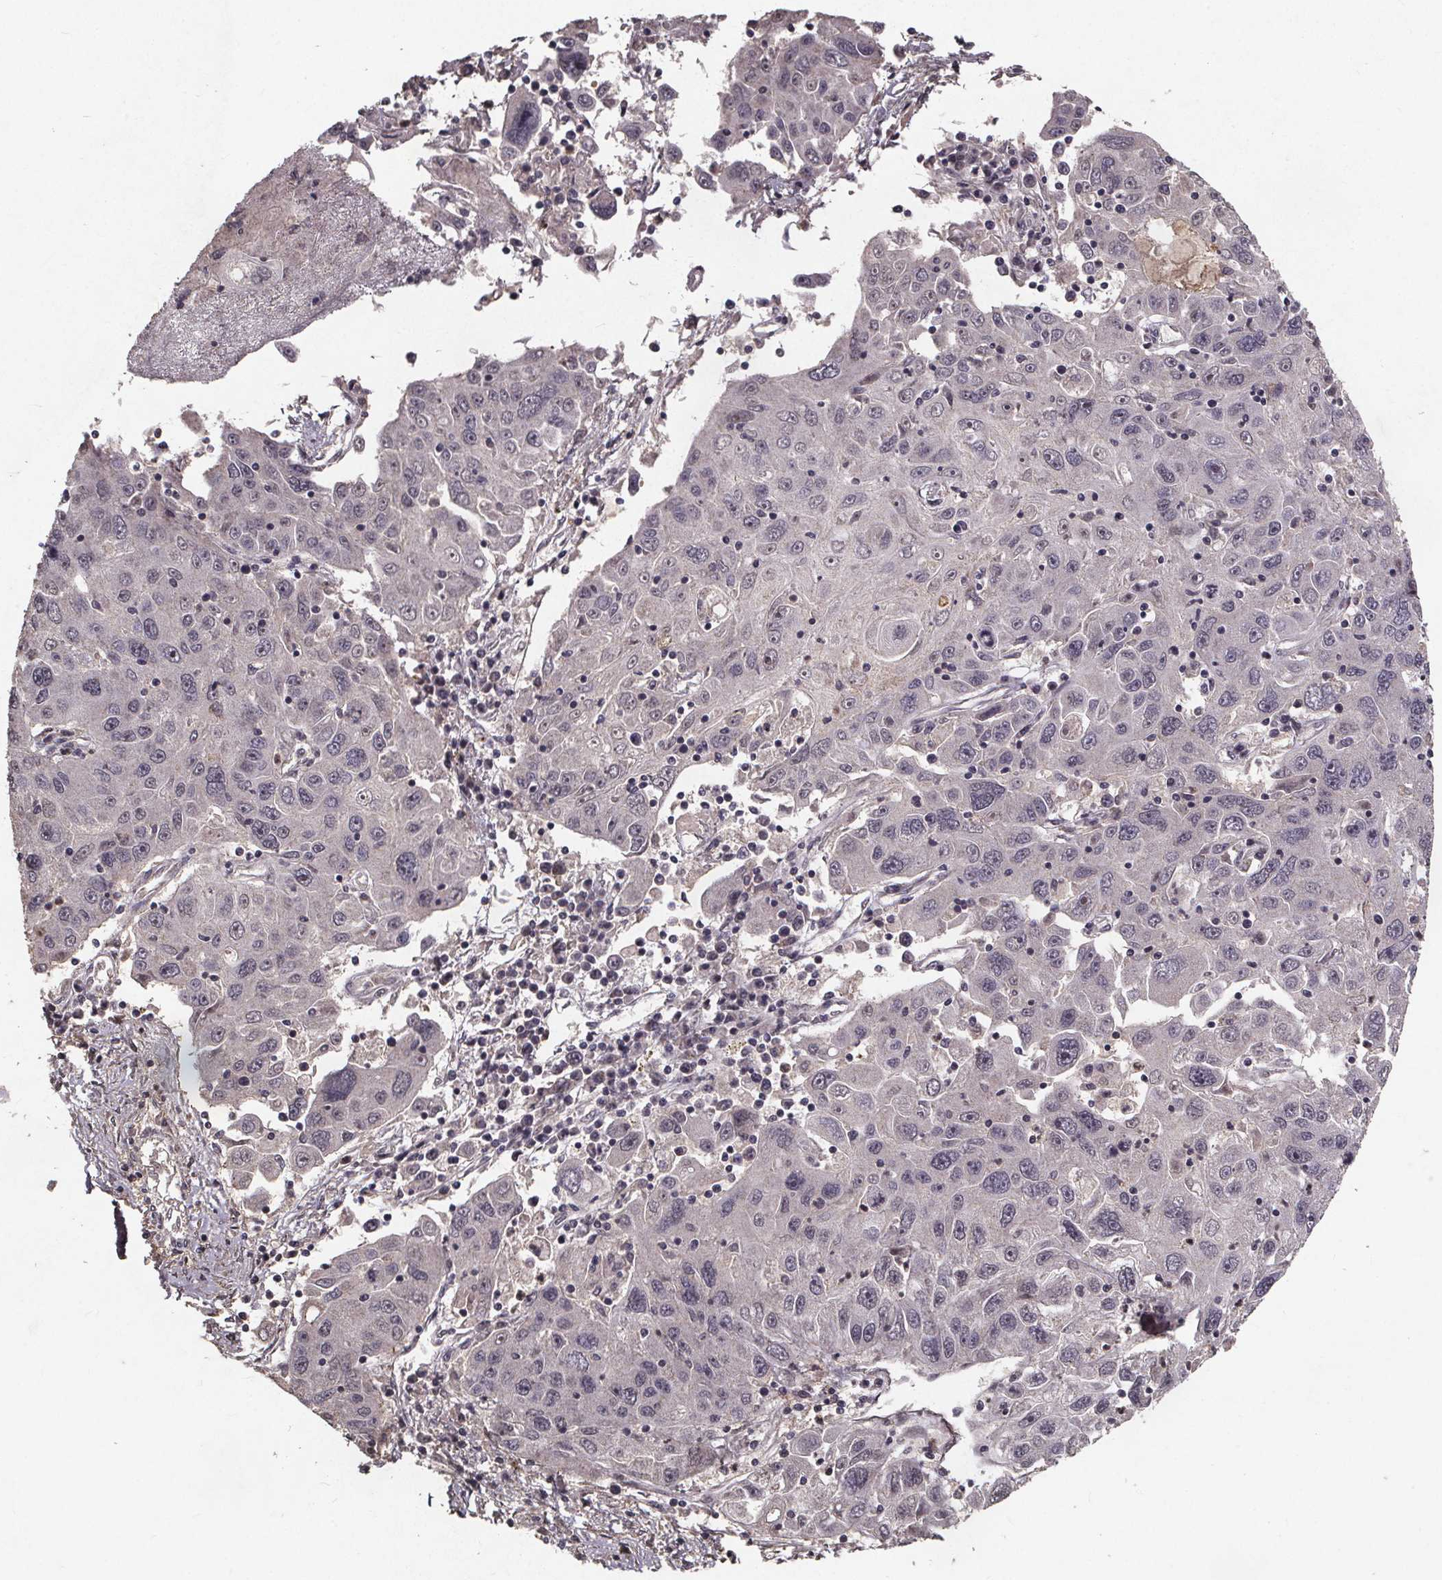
{"staining": {"intensity": "negative", "quantity": "none", "location": "none"}, "tissue": "stomach cancer", "cell_type": "Tumor cells", "image_type": "cancer", "snomed": [{"axis": "morphology", "description": "Adenocarcinoma, NOS"}, {"axis": "topography", "description": "Stomach"}], "caption": "The histopathology image reveals no significant expression in tumor cells of stomach cancer.", "gene": "GPX3", "patient": {"sex": "male", "age": 56}}